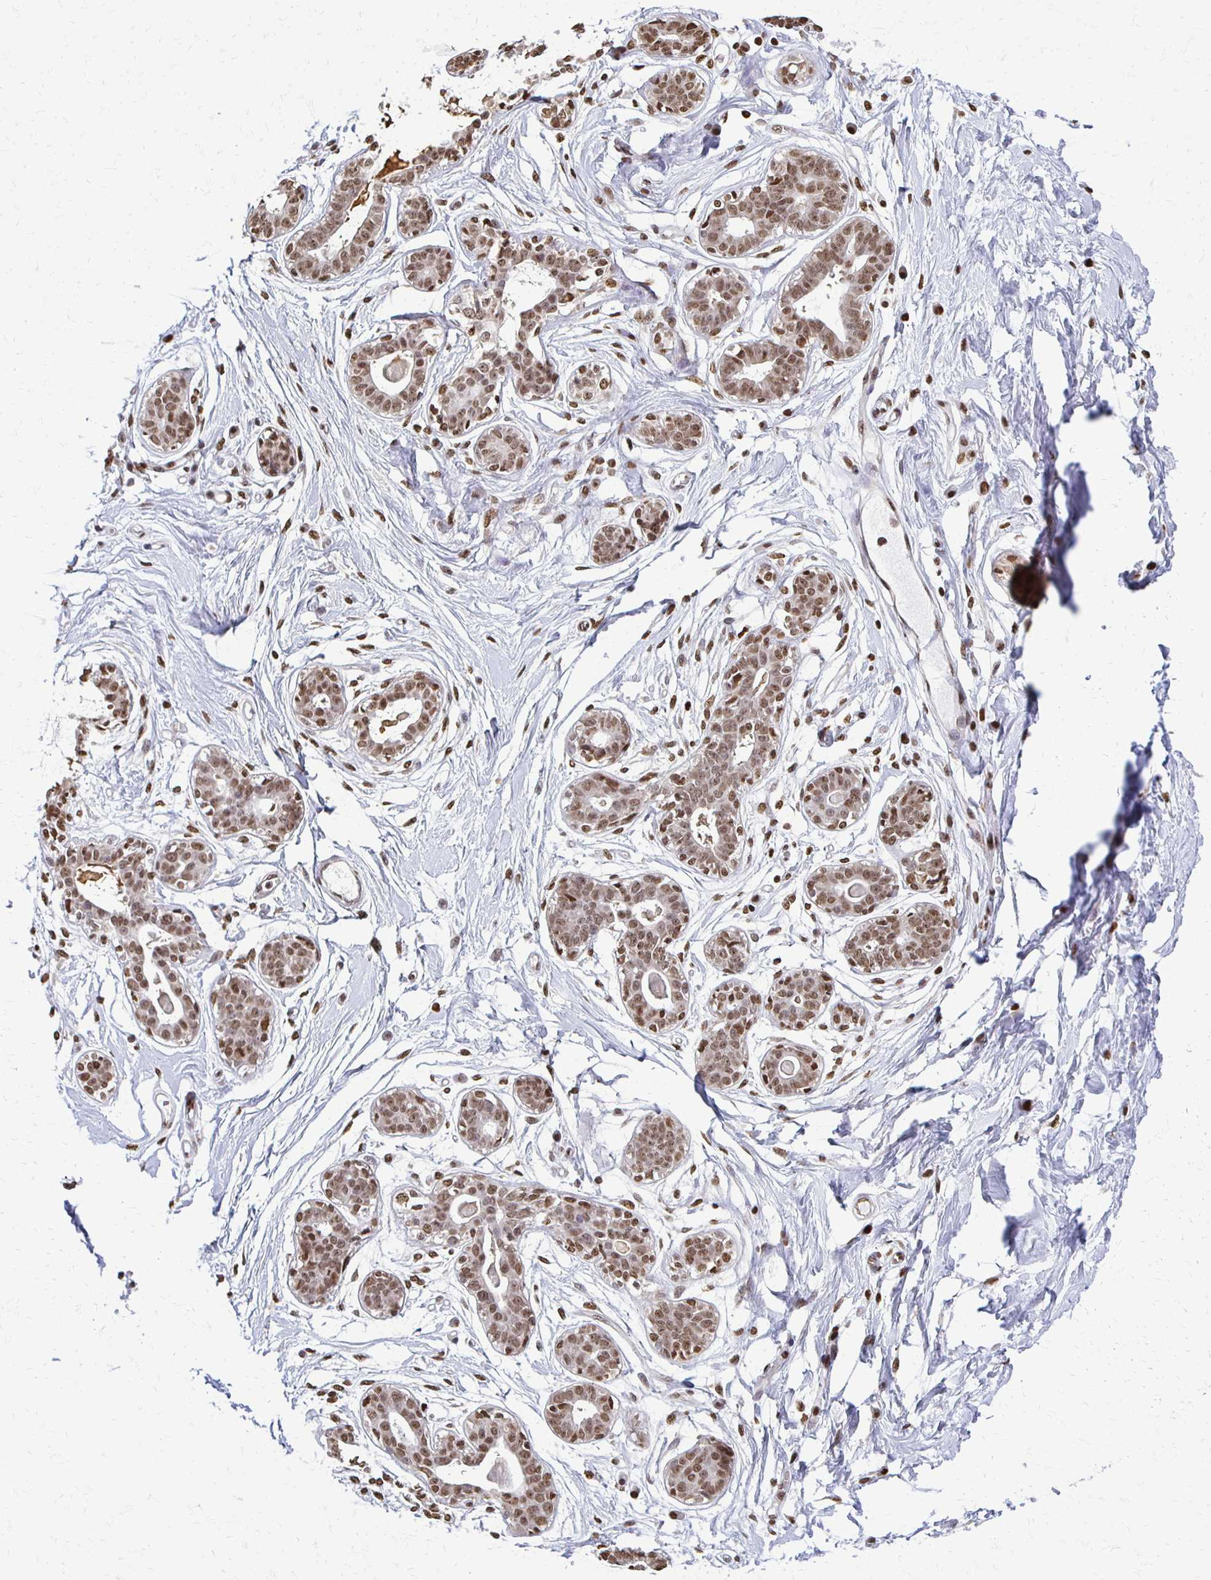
{"staining": {"intensity": "moderate", "quantity": "25%-75%", "location": "nuclear"}, "tissue": "breast", "cell_type": "Adipocytes", "image_type": "normal", "snomed": [{"axis": "morphology", "description": "Normal tissue, NOS"}, {"axis": "topography", "description": "Breast"}], "caption": "Benign breast shows moderate nuclear staining in approximately 25%-75% of adipocytes.", "gene": "HOXA9", "patient": {"sex": "female", "age": 45}}